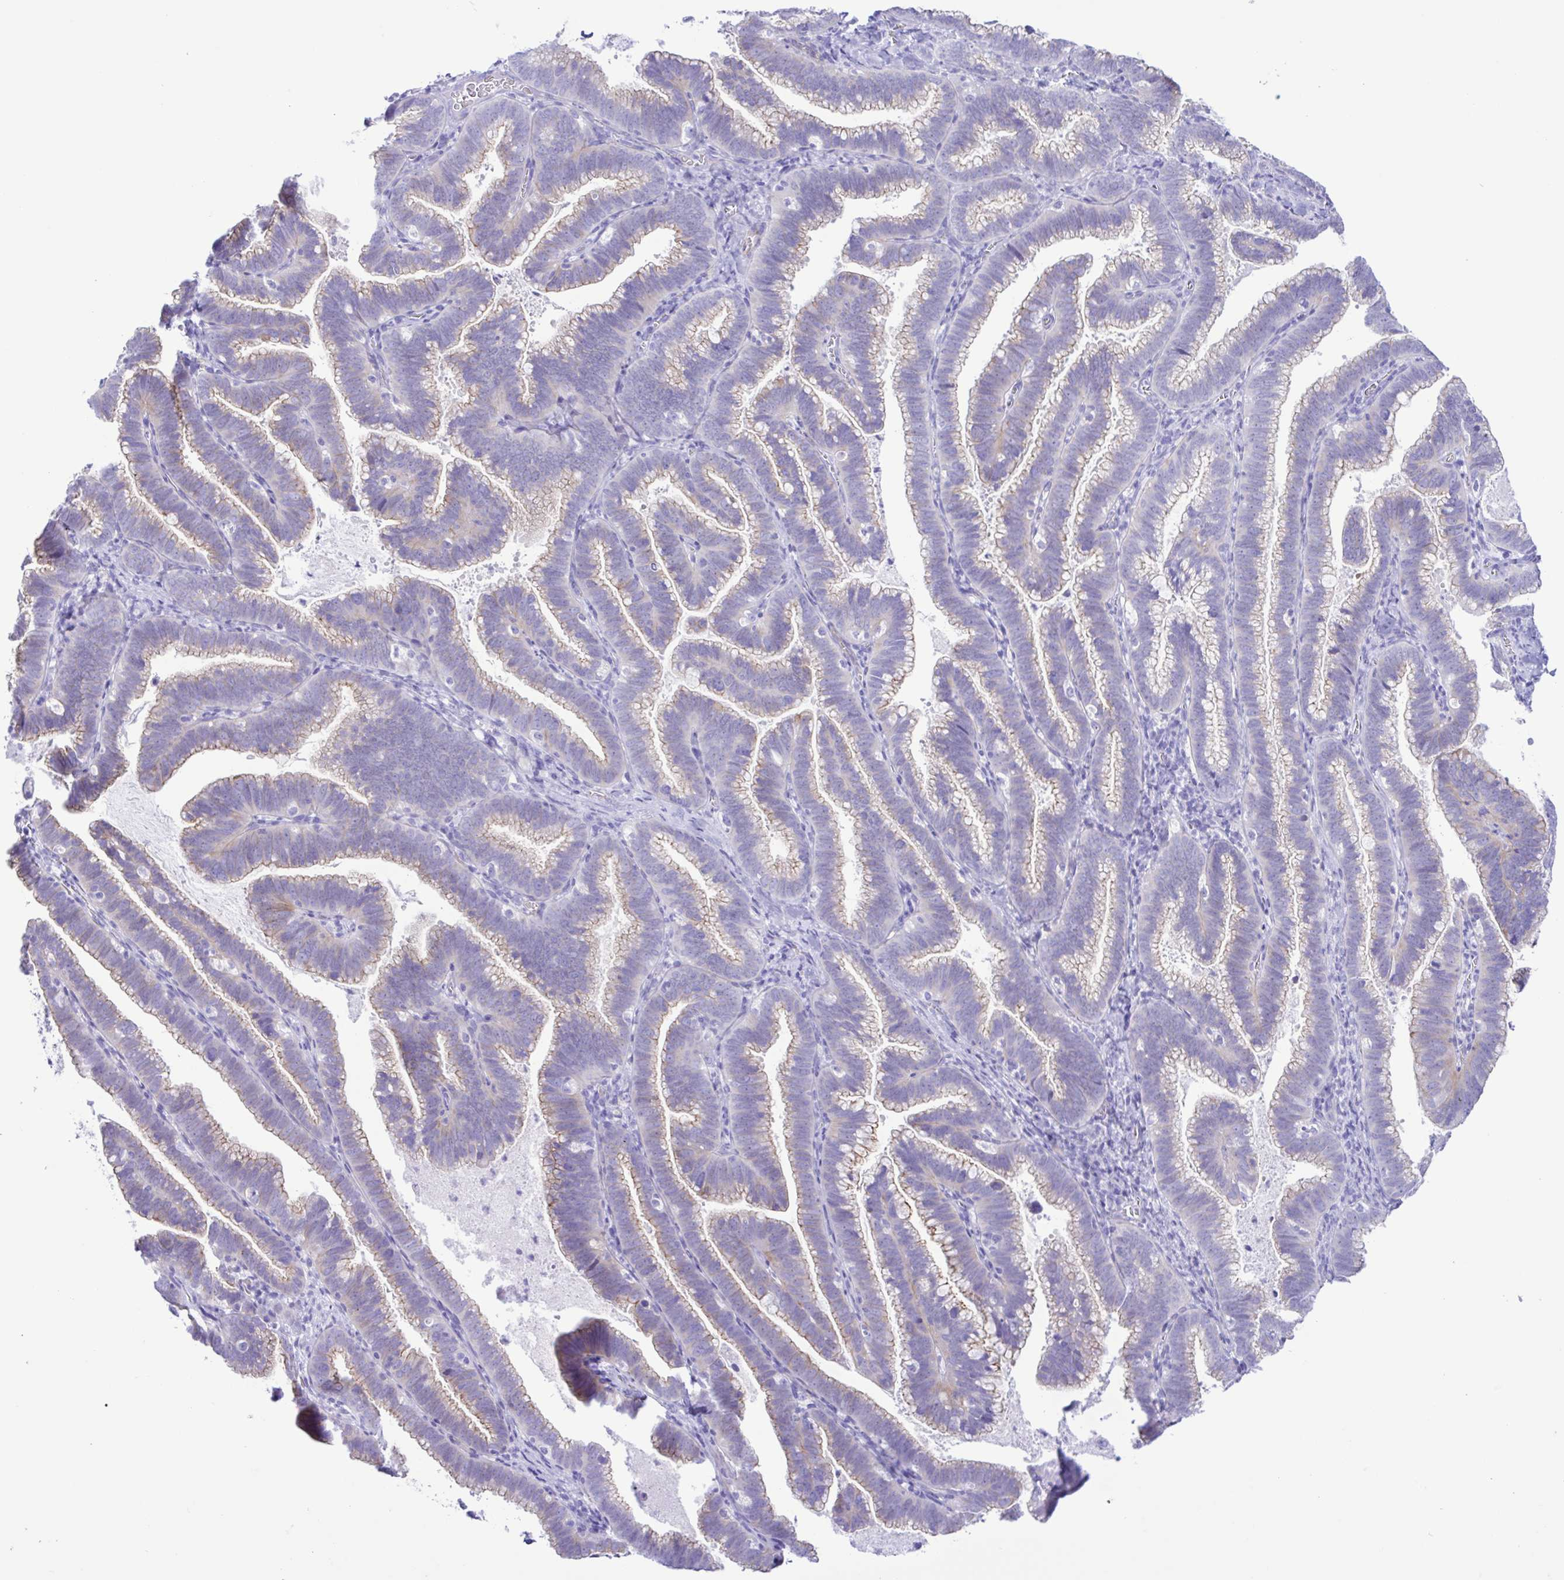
{"staining": {"intensity": "weak", "quantity": "<25%", "location": "cytoplasmic/membranous"}, "tissue": "cervical cancer", "cell_type": "Tumor cells", "image_type": "cancer", "snomed": [{"axis": "morphology", "description": "Adenocarcinoma, NOS"}, {"axis": "topography", "description": "Cervix"}], "caption": "Cervical cancer was stained to show a protein in brown. There is no significant expression in tumor cells.", "gene": "CYP11A1", "patient": {"sex": "female", "age": 61}}